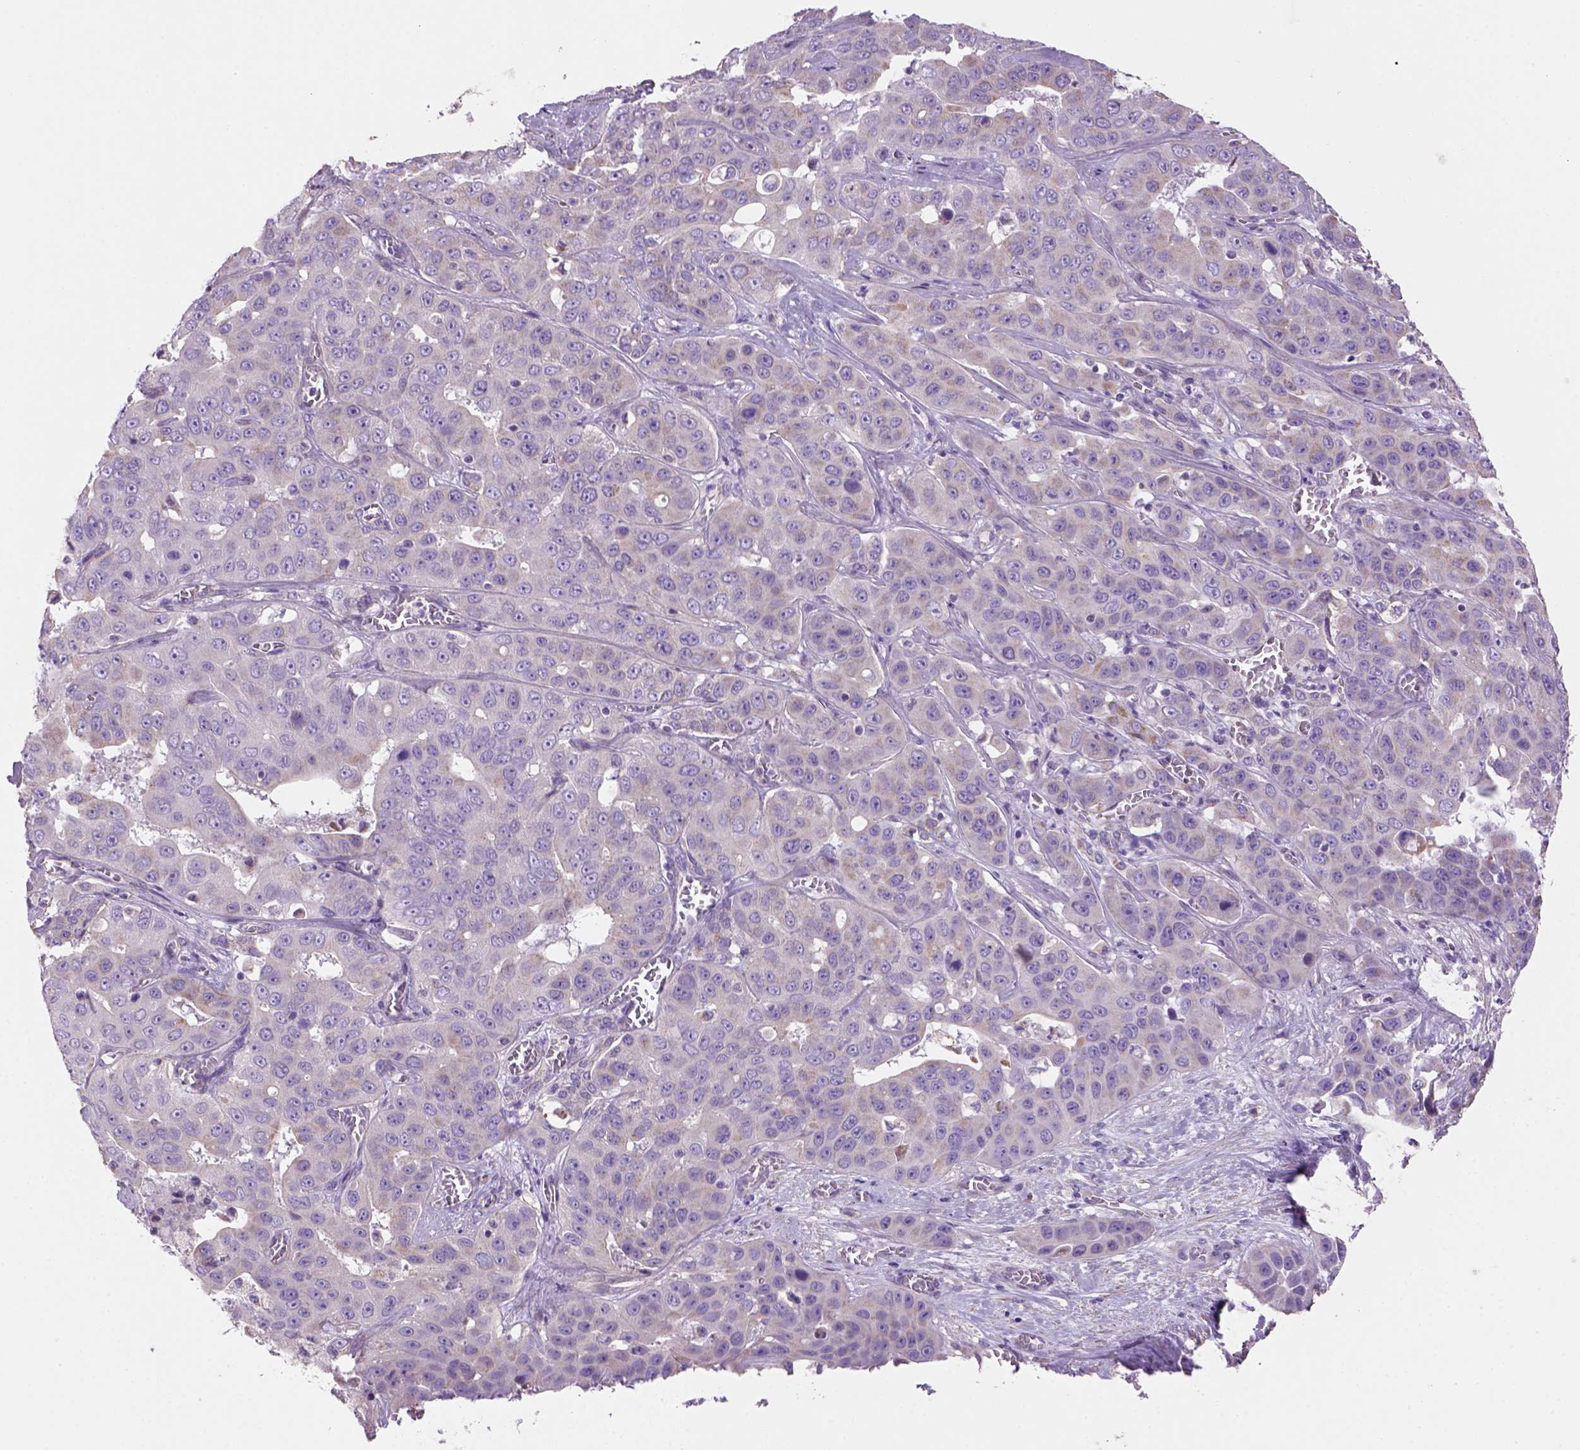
{"staining": {"intensity": "negative", "quantity": "none", "location": "none"}, "tissue": "liver cancer", "cell_type": "Tumor cells", "image_type": "cancer", "snomed": [{"axis": "morphology", "description": "Cholangiocarcinoma"}, {"axis": "topography", "description": "Liver"}], "caption": "Tumor cells are negative for protein expression in human cholangiocarcinoma (liver). (Immunohistochemistry, brightfield microscopy, high magnification).", "gene": "HTRA1", "patient": {"sex": "female", "age": 52}}